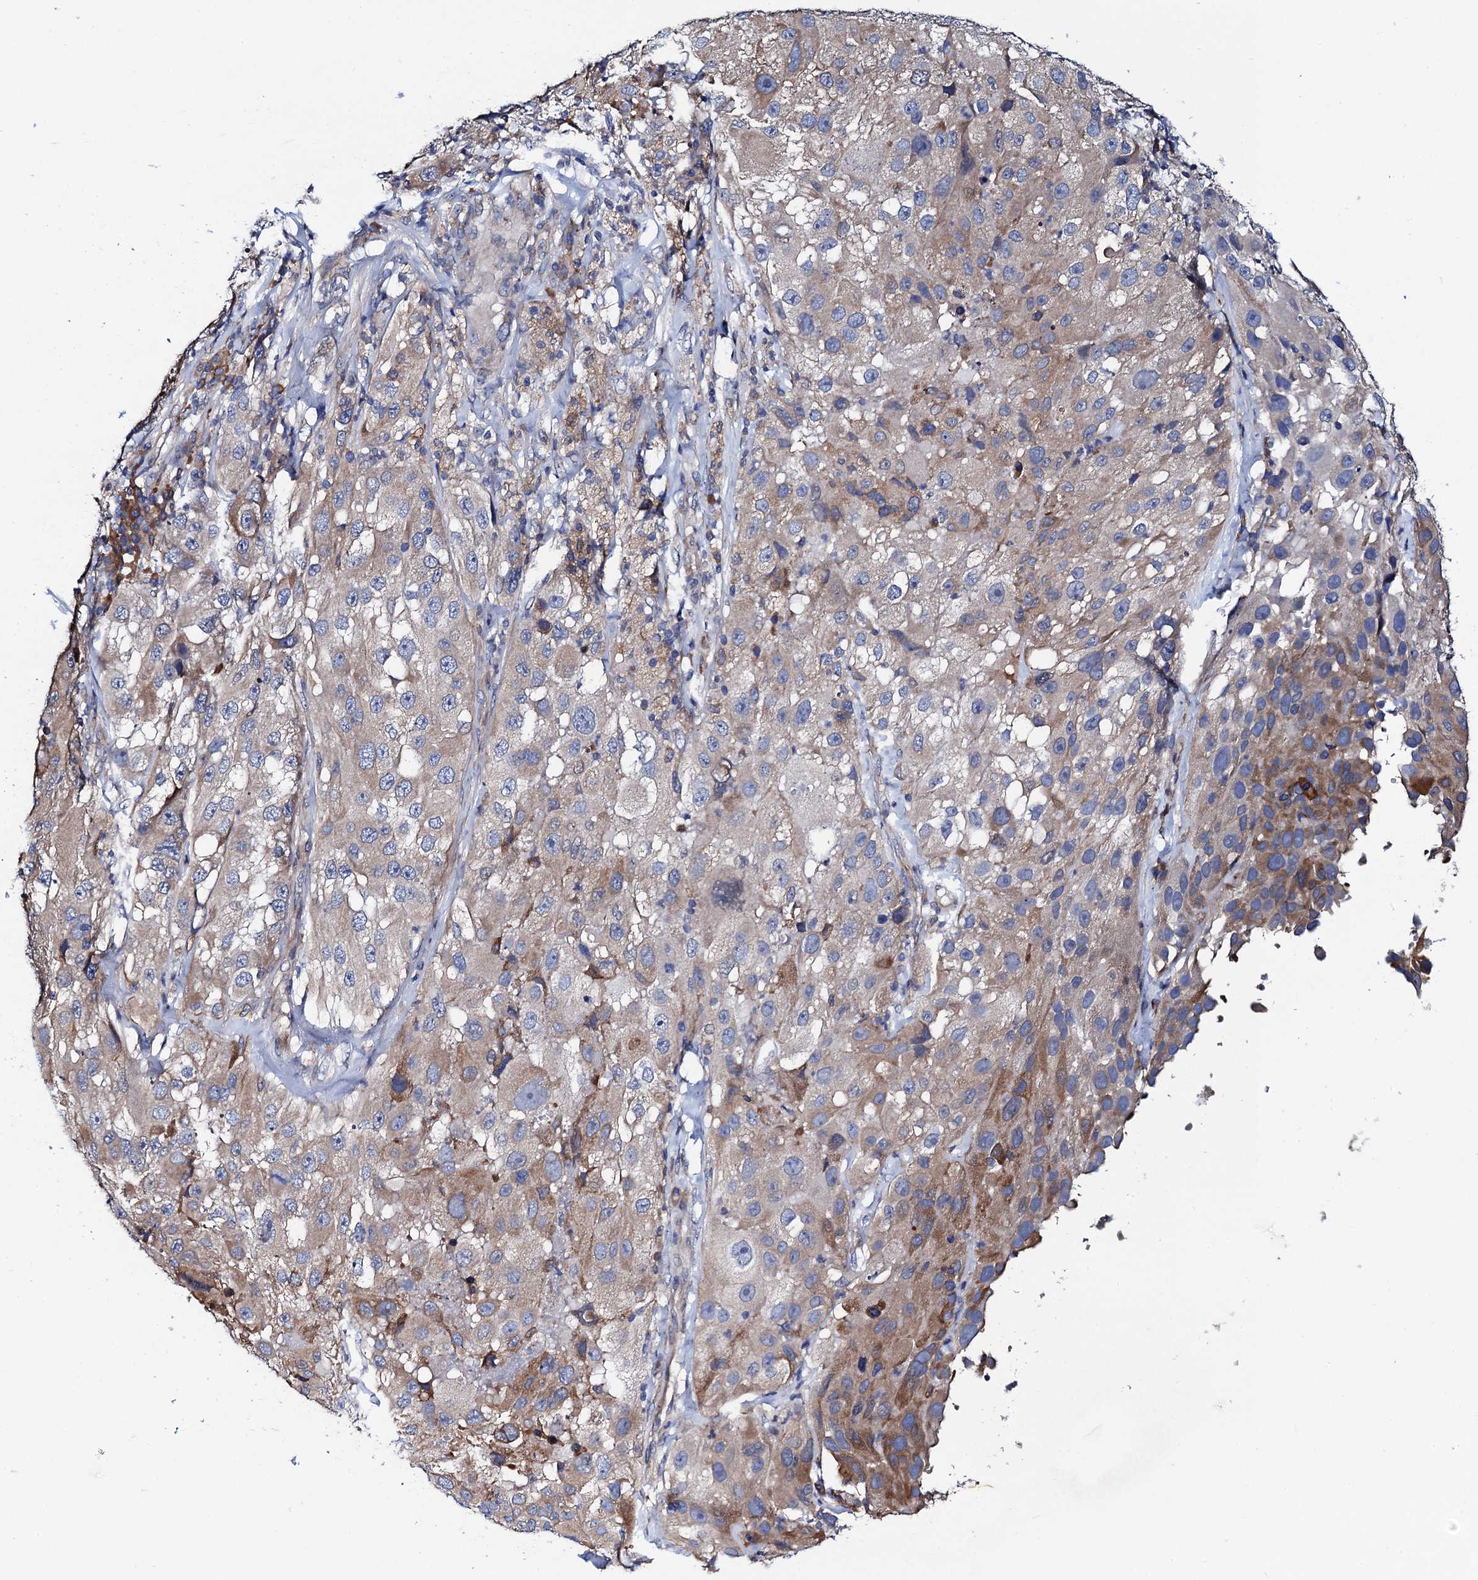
{"staining": {"intensity": "weak", "quantity": "25%-75%", "location": "cytoplasmic/membranous"}, "tissue": "melanoma", "cell_type": "Tumor cells", "image_type": "cancer", "snomed": [{"axis": "morphology", "description": "Malignant melanoma, Metastatic site"}, {"axis": "topography", "description": "Lymph node"}], "caption": "A photomicrograph of melanoma stained for a protein displays weak cytoplasmic/membranous brown staining in tumor cells.", "gene": "PGLS", "patient": {"sex": "male", "age": 62}}